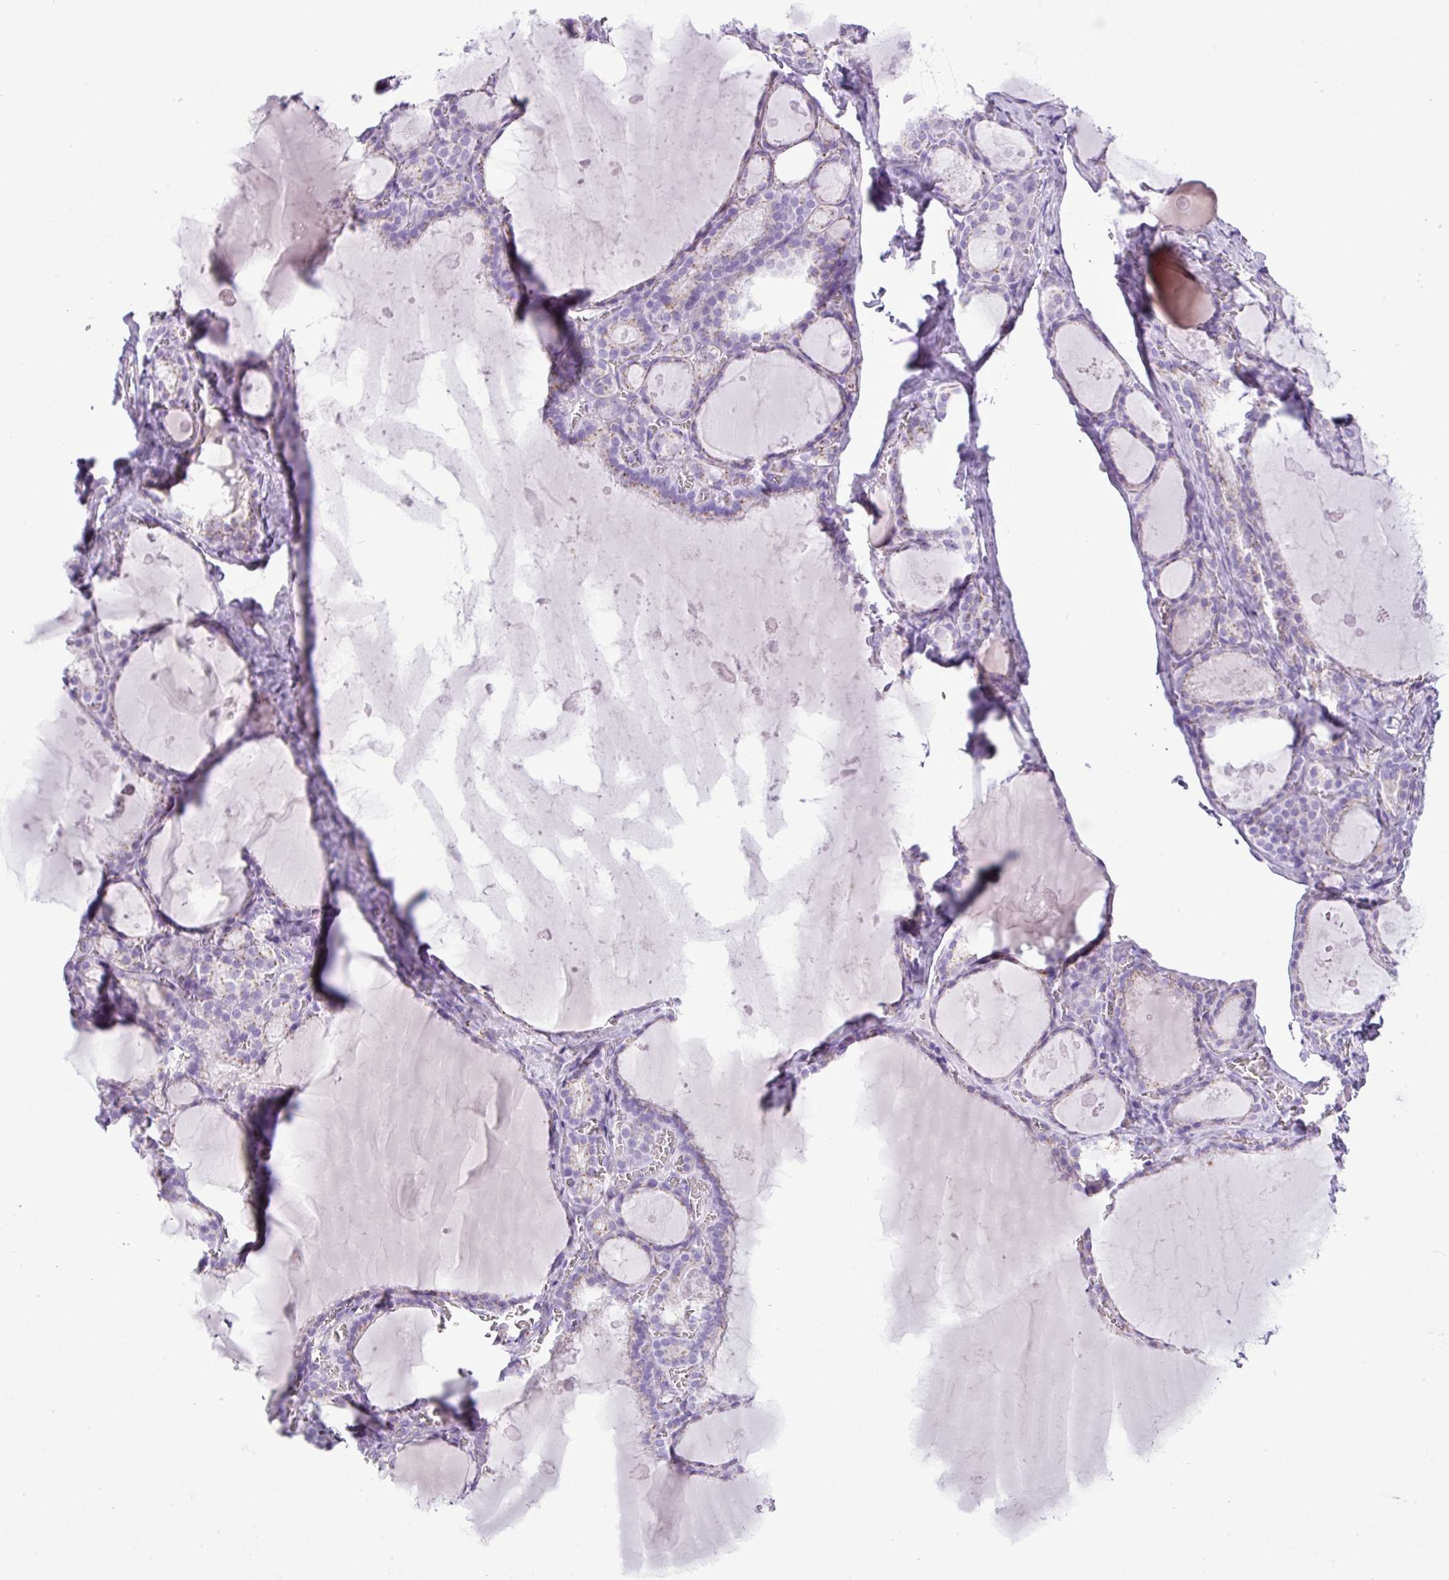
{"staining": {"intensity": "negative", "quantity": "none", "location": "none"}, "tissue": "thyroid gland", "cell_type": "Glandular cells", "image_type": "normal", "snomed": [{"axis": "morphology", "description": "Normal tissue, NOS"}, {"axis": "topography", "description": "Thyroid gland"}], "caption": "High power microscopy image of an IHC micrograph of unremarkable thyroid gland, revealing no significant staining in glandular cells.", "gene": "FAM43A", "patient": {"sex": "male", "age": 56}}